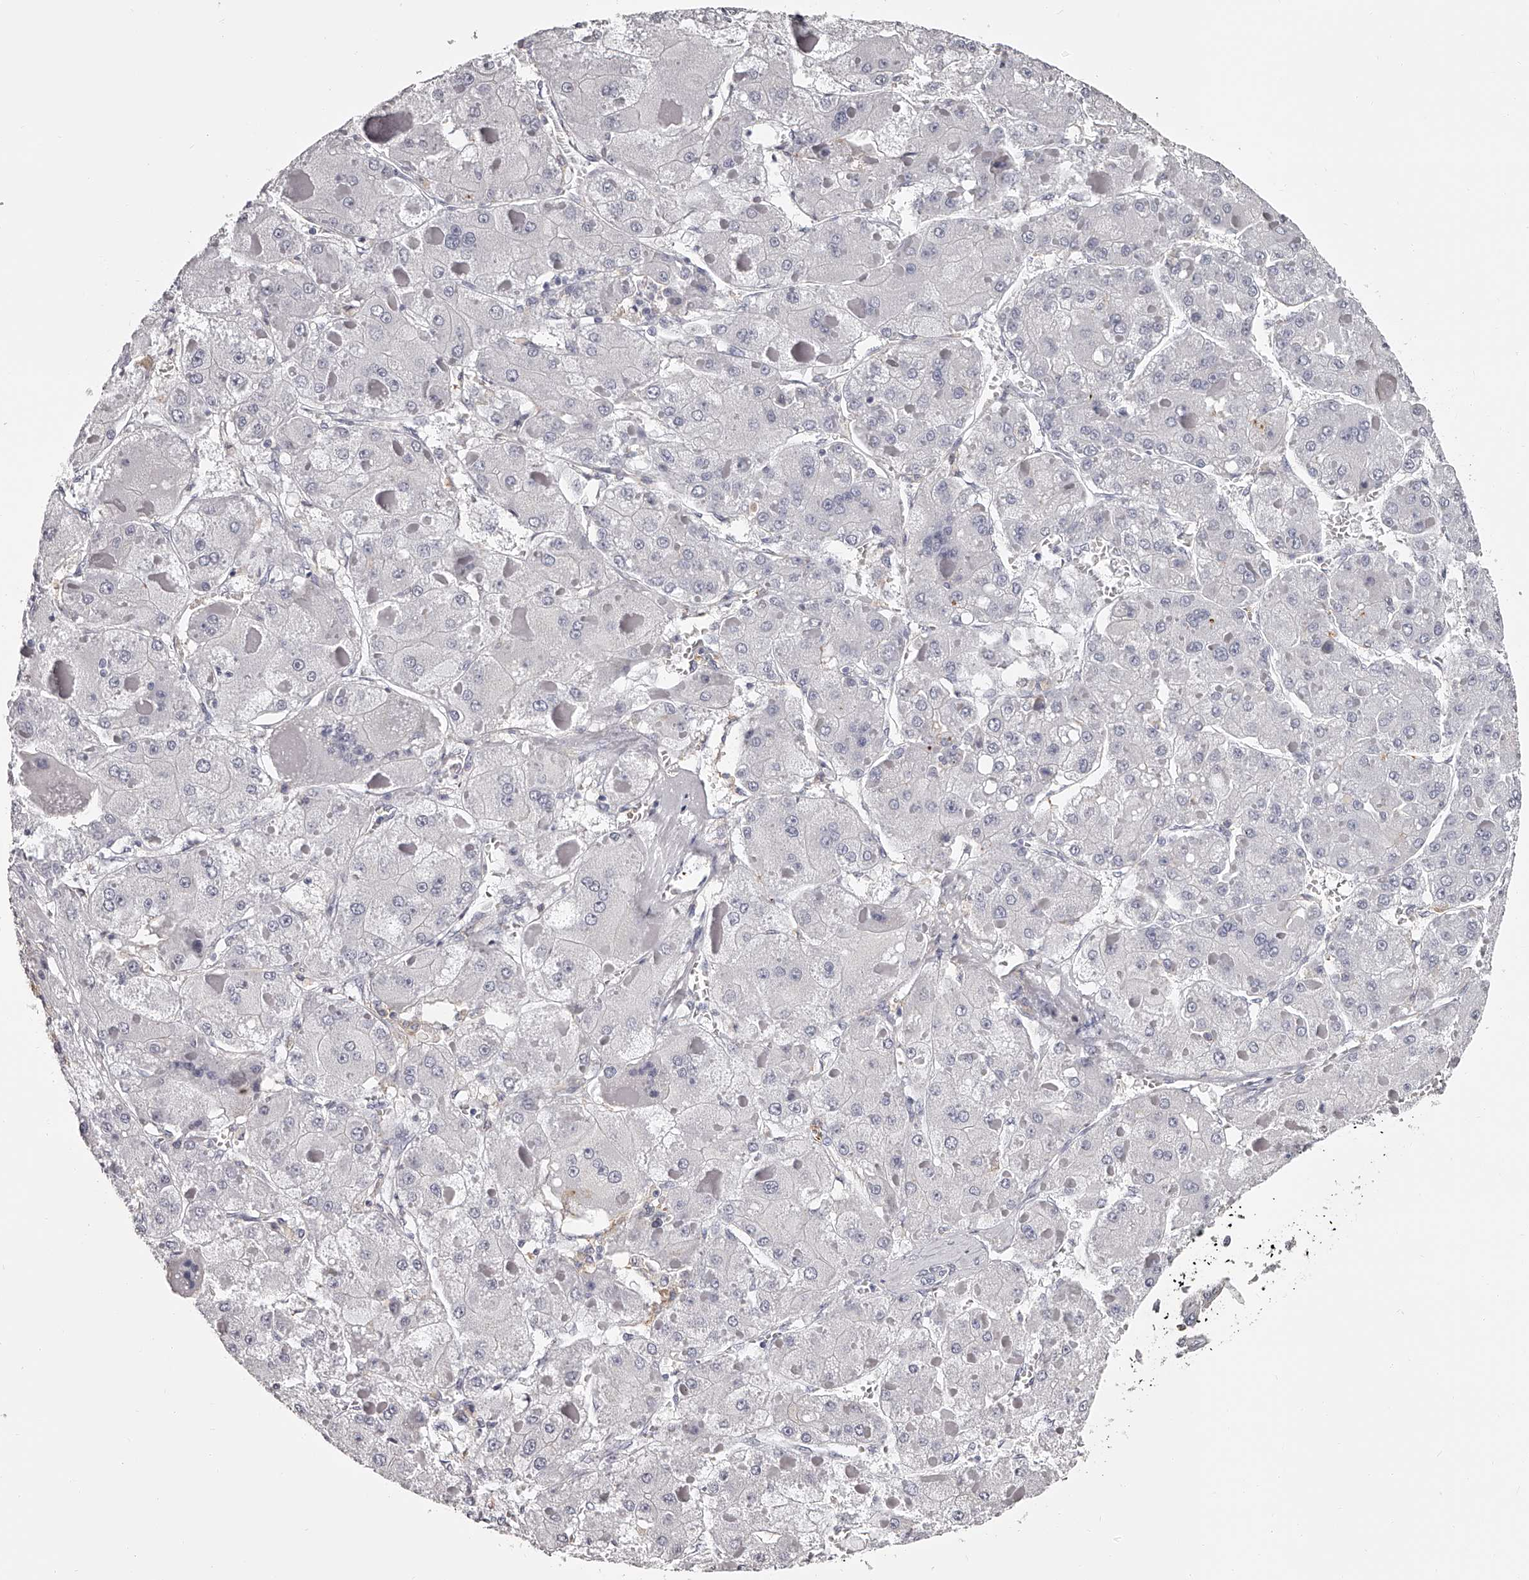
{"staining": {"intensity": "negative", "quantity": "none", "location": "none"}, "tissue": "liver cancer", "cell_type": "Tumor cells", "image_type": "cancer", "snomed": [{"axis": "morphology", "description": "Carcinoma, Hepatocellular, NOS"}, {"axis": "topography", "description": "Liver"}], "caption": "Protein analysis of hepatocellular carcinoma (liver) demonstrates no significant positivity in tumor cells.", "gene": "PACSIN1", "patient": {"sex": "female", "age": 73}}